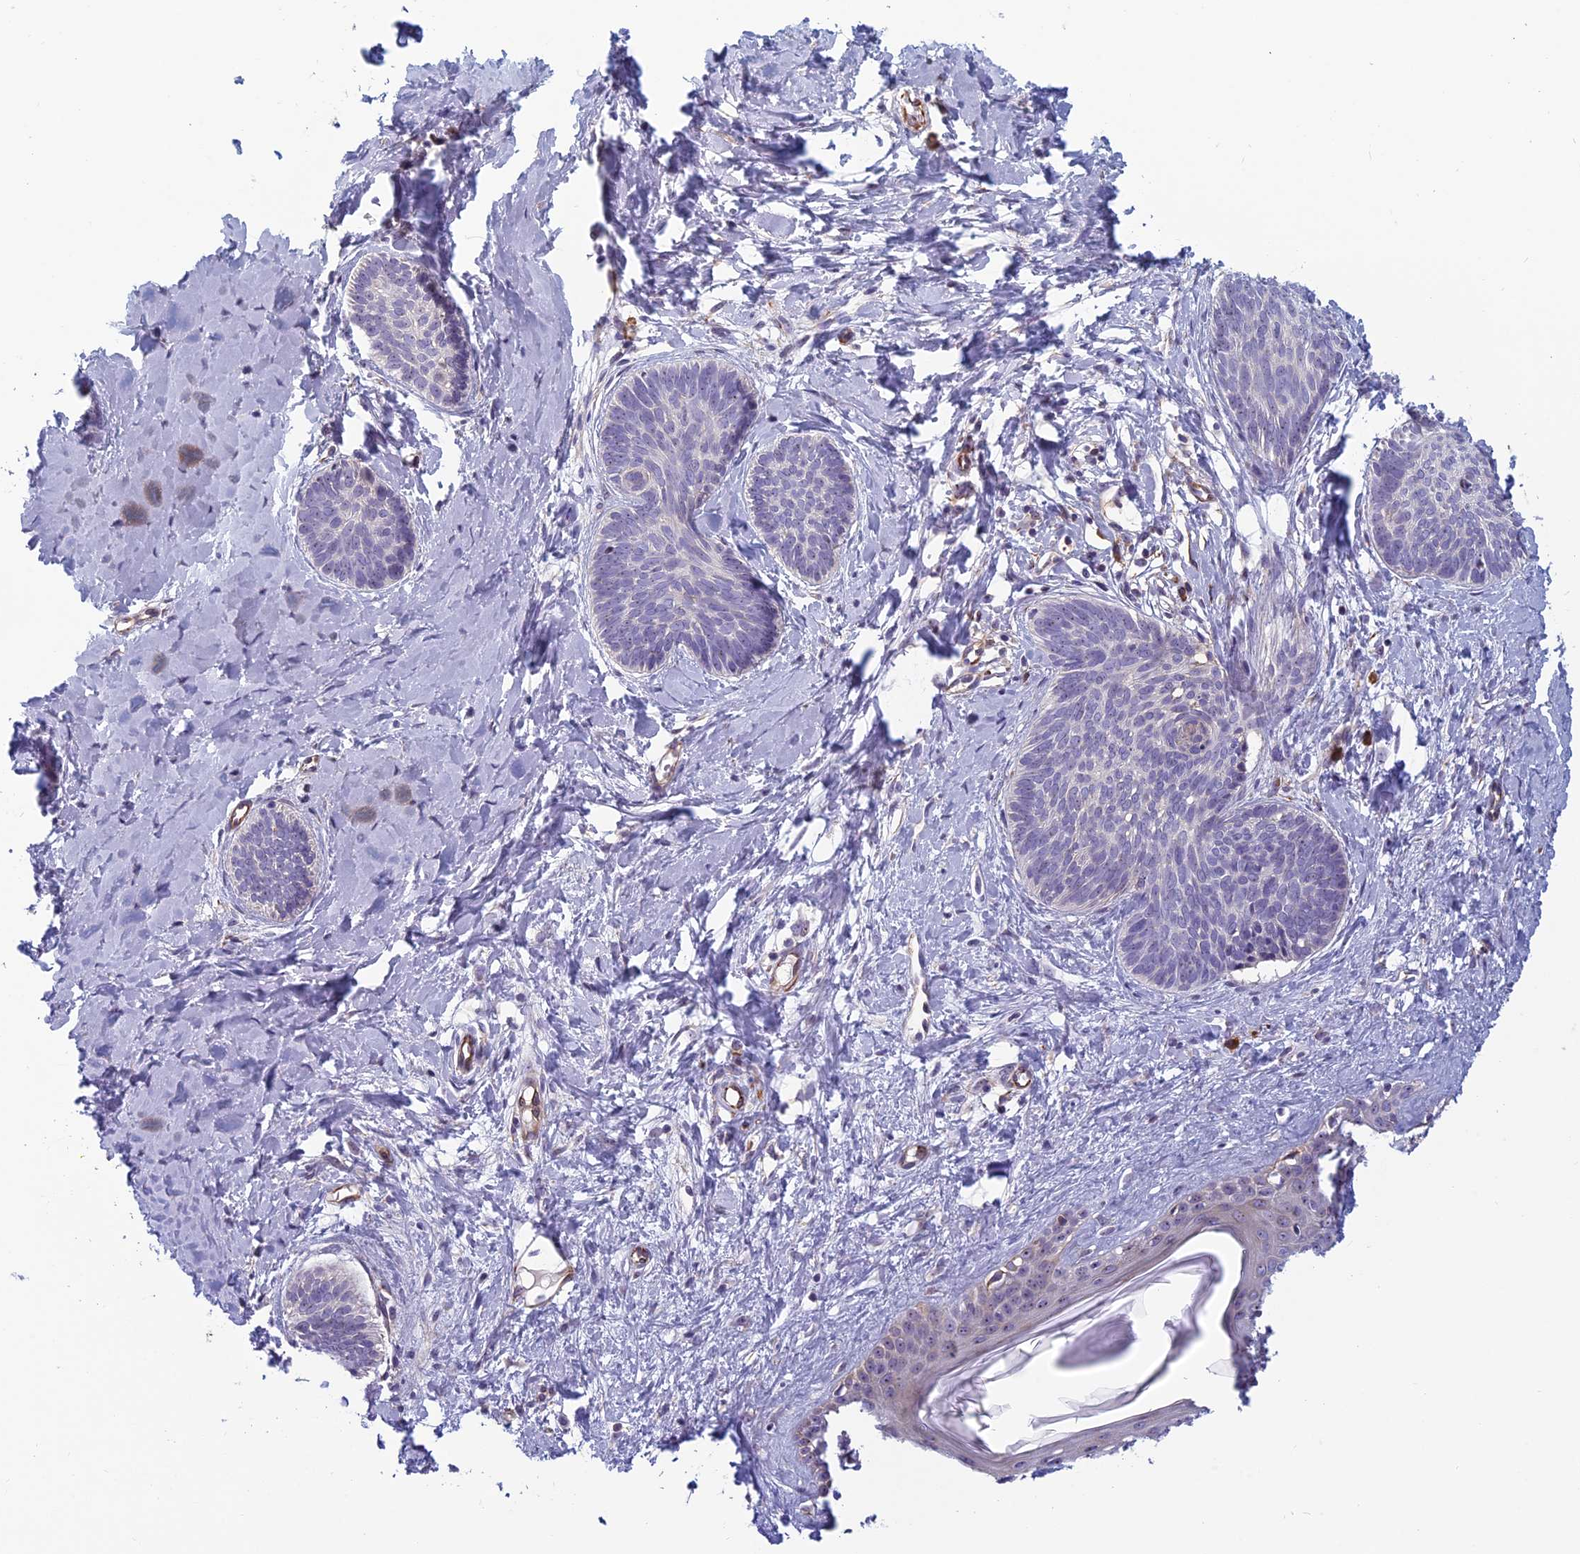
{"staining": {"intensity": "negative", "quantity": "none", "location": "none"}, "tissue": "skin cancer", "cell_type": "Tumor cells", "image_type": "cancer", "snomed": [{"axis": "morphology", "description": "Basal cell carcinoma"}, {"axis": "topography", "description": "Skin"}], "caption": "The immunohistochemistry histopathology image has no significant expression in tumor cells of skin cancer tissue.", "gene": "NOC2L", "patient": {"sex": "female", "age": 81}}